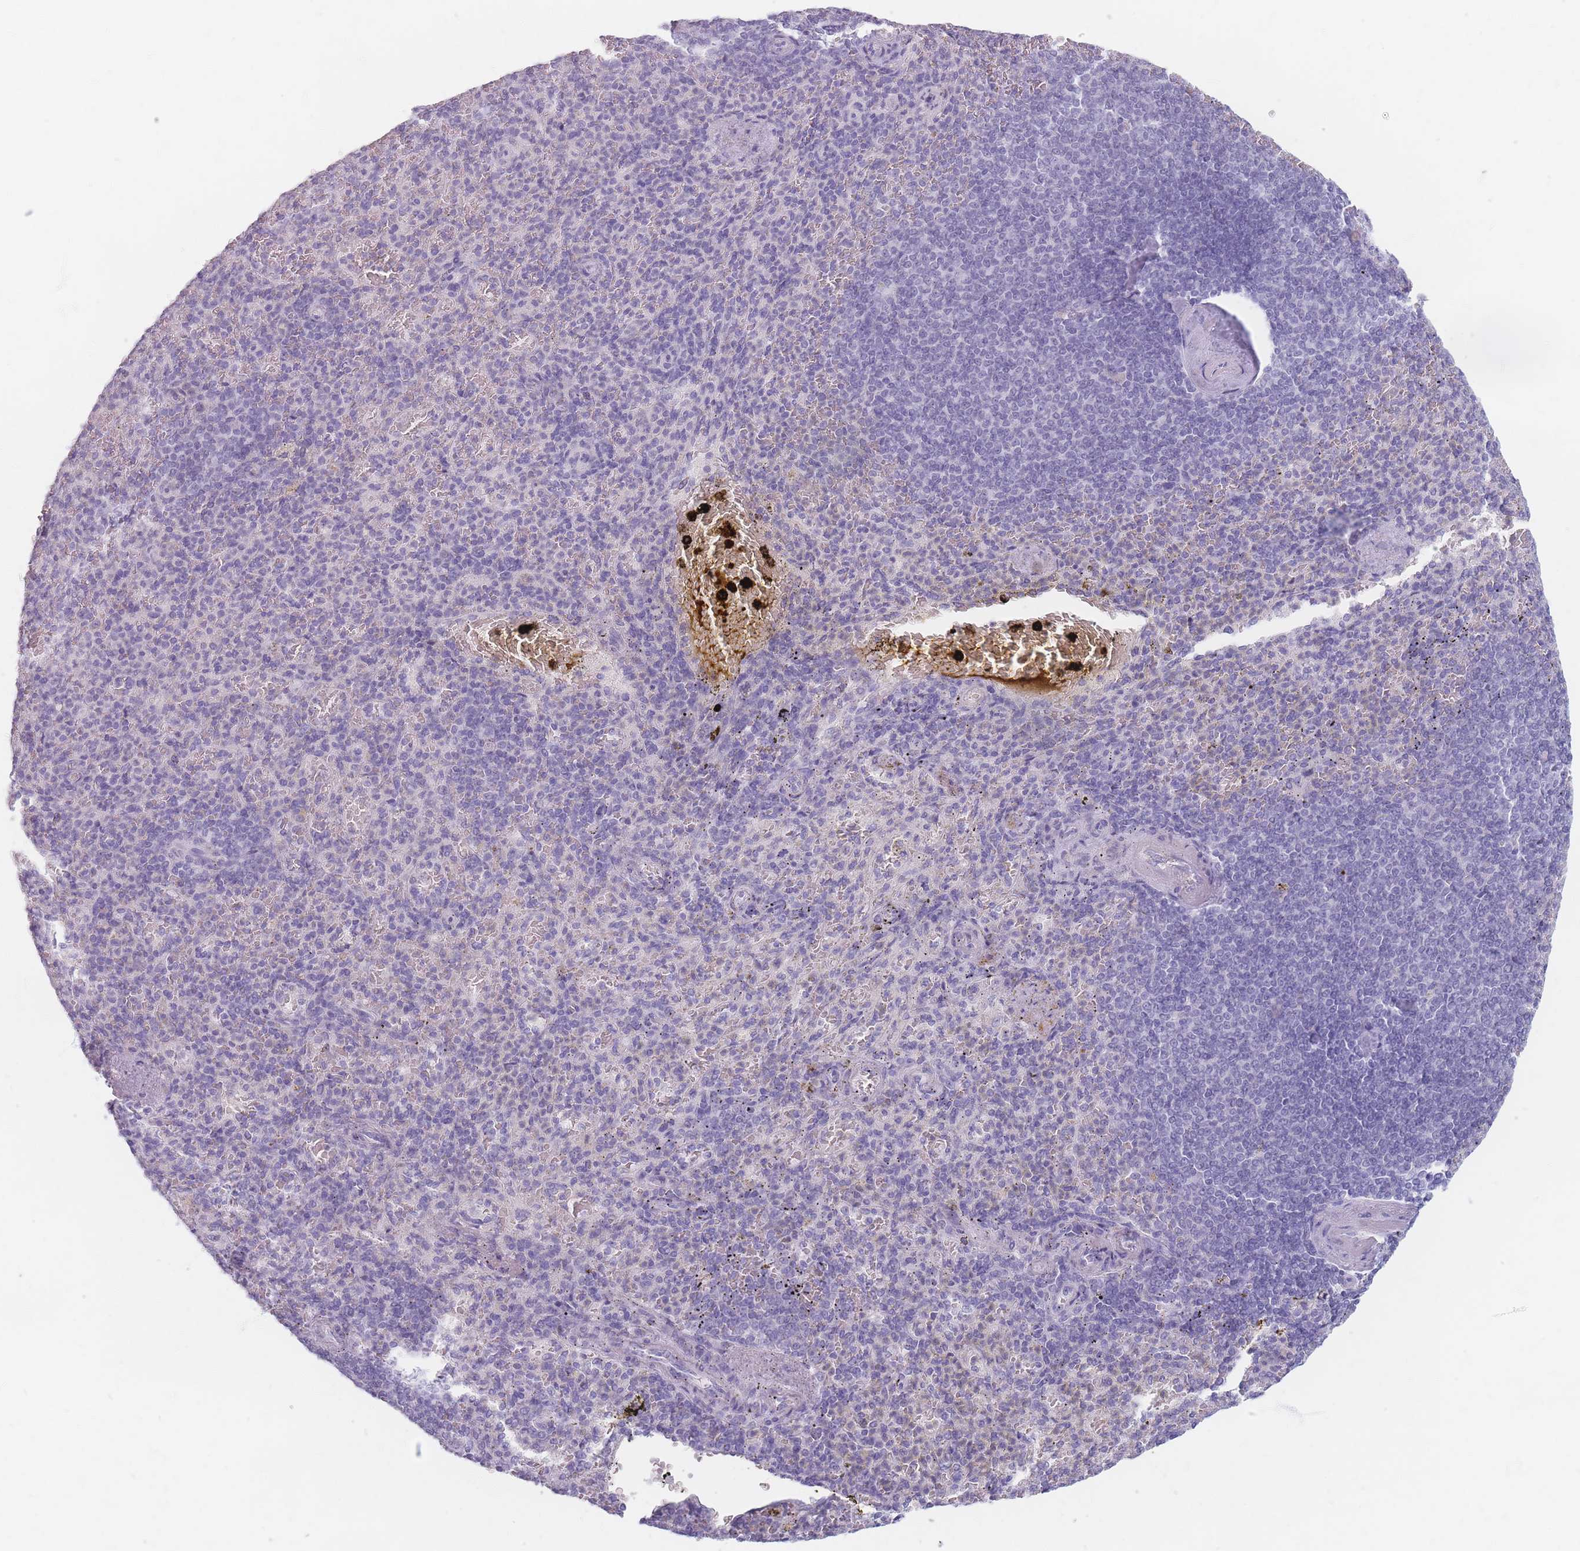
{"staining": {"intensity": "negative", "quantity": "none", "location": "none"}, "tissue": "spleen", "cell_type": "Cells in red pulp", "image_type": "normal", "snomed": [{"axis": "morphology", "description": "Normal tissue, NOS"}, {"axis": "topography", "description": "Spleen"}], "caption": "IHC micrograph of benign spleen: spleen stained with DAB shows no significant protein staining in cells in red pulp.", "gene": "PIGM", "patient": {"sex": "female", "age": 74}}